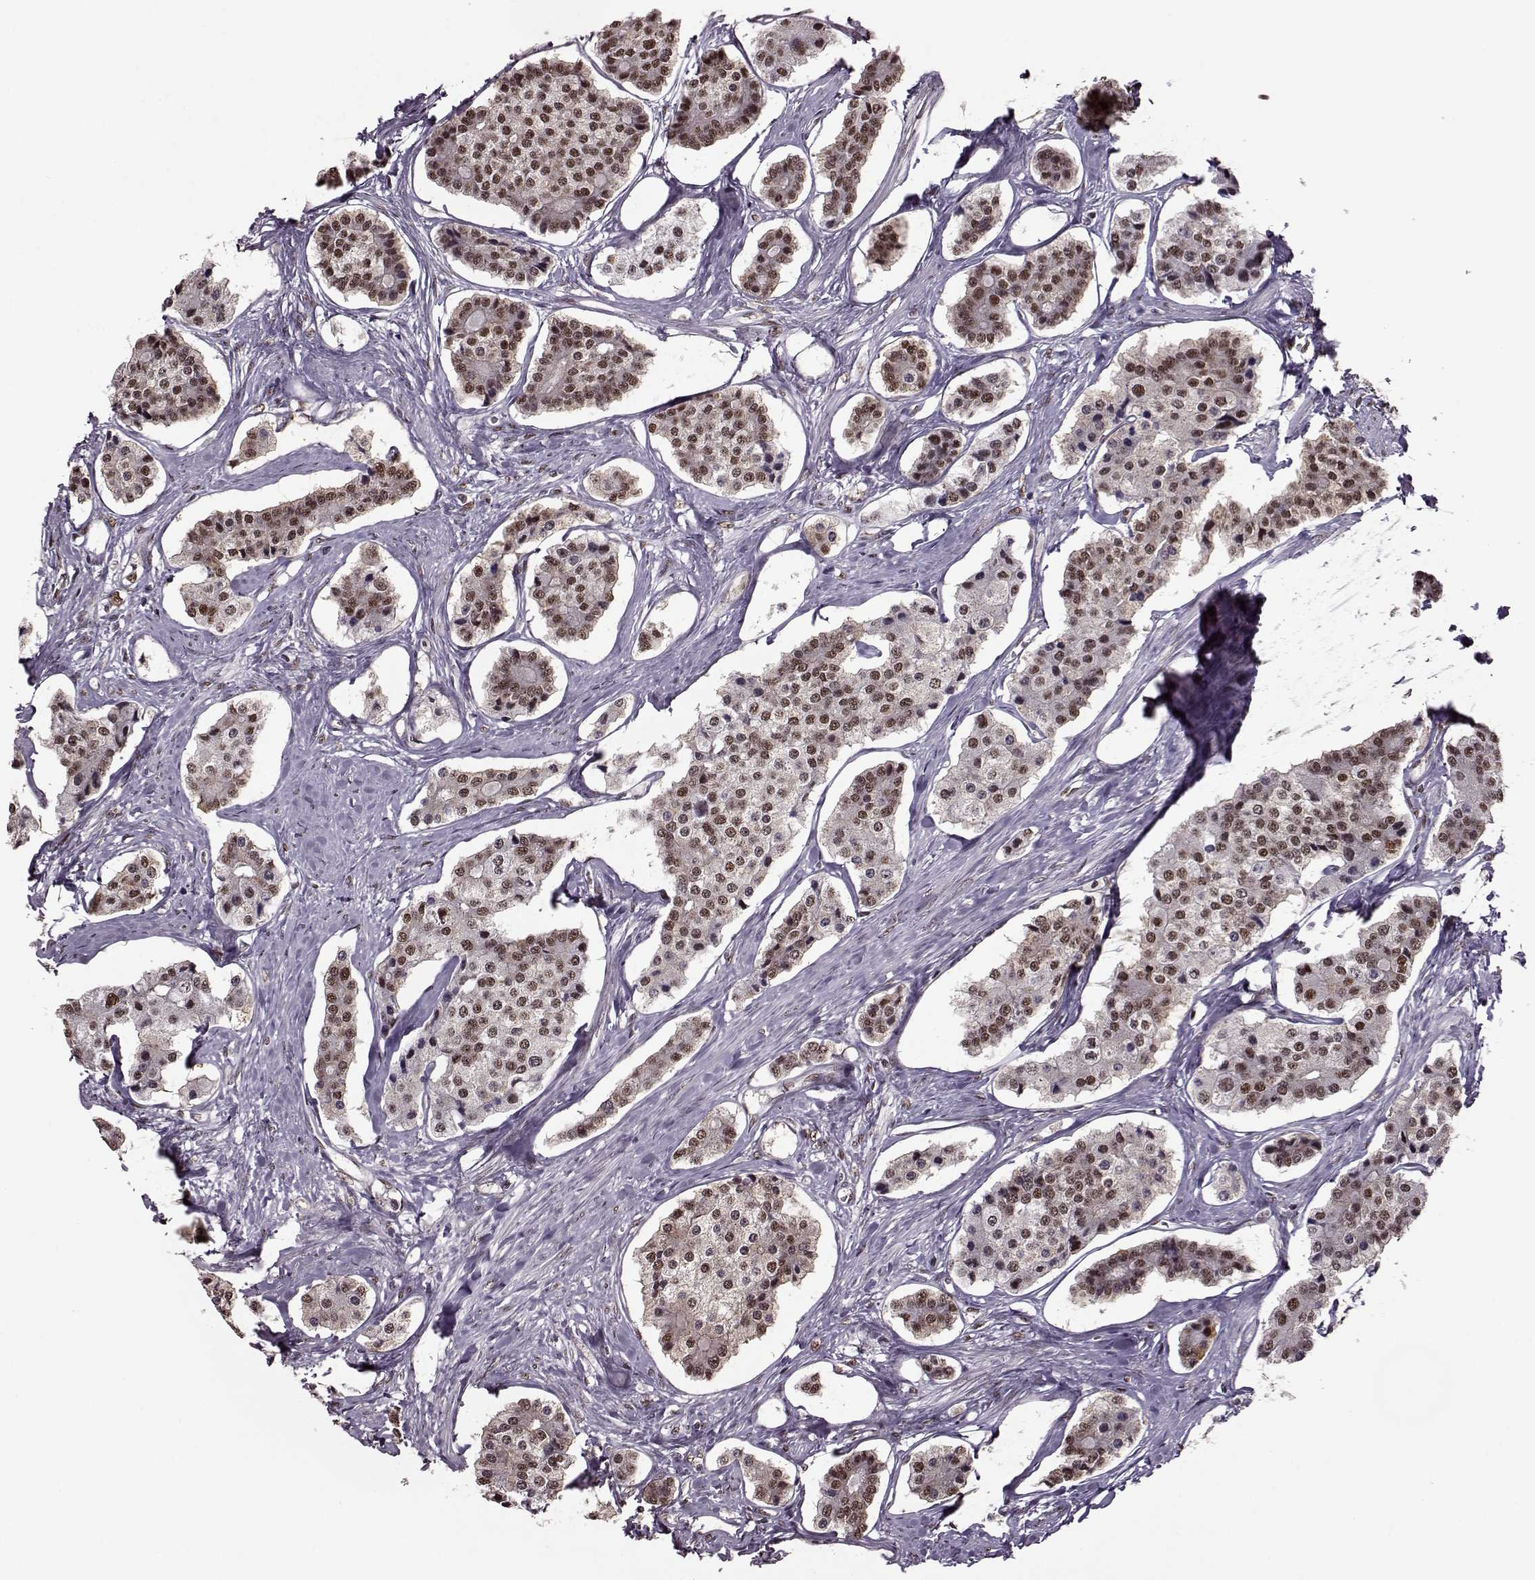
{"staining": {"intensity": "moderate", "quantity": ">75%", "location": "nuclear"}, "tissue": "carcinoid", "cell_type": "Tumor cells", "image_type": "cancer", "snomed": [{"axis": "morphology", "description": "Carcinoid, malignant, NOS"}, {"axis": "topography", "description": "Small intestine"}], "caption": "IHC of human carcinoid (malignant) shows medium levels of moderate nuclear staining in about >75% of tumor cells.", "gene": "FTO", "patient": {"sex": "female", "age": 65}}